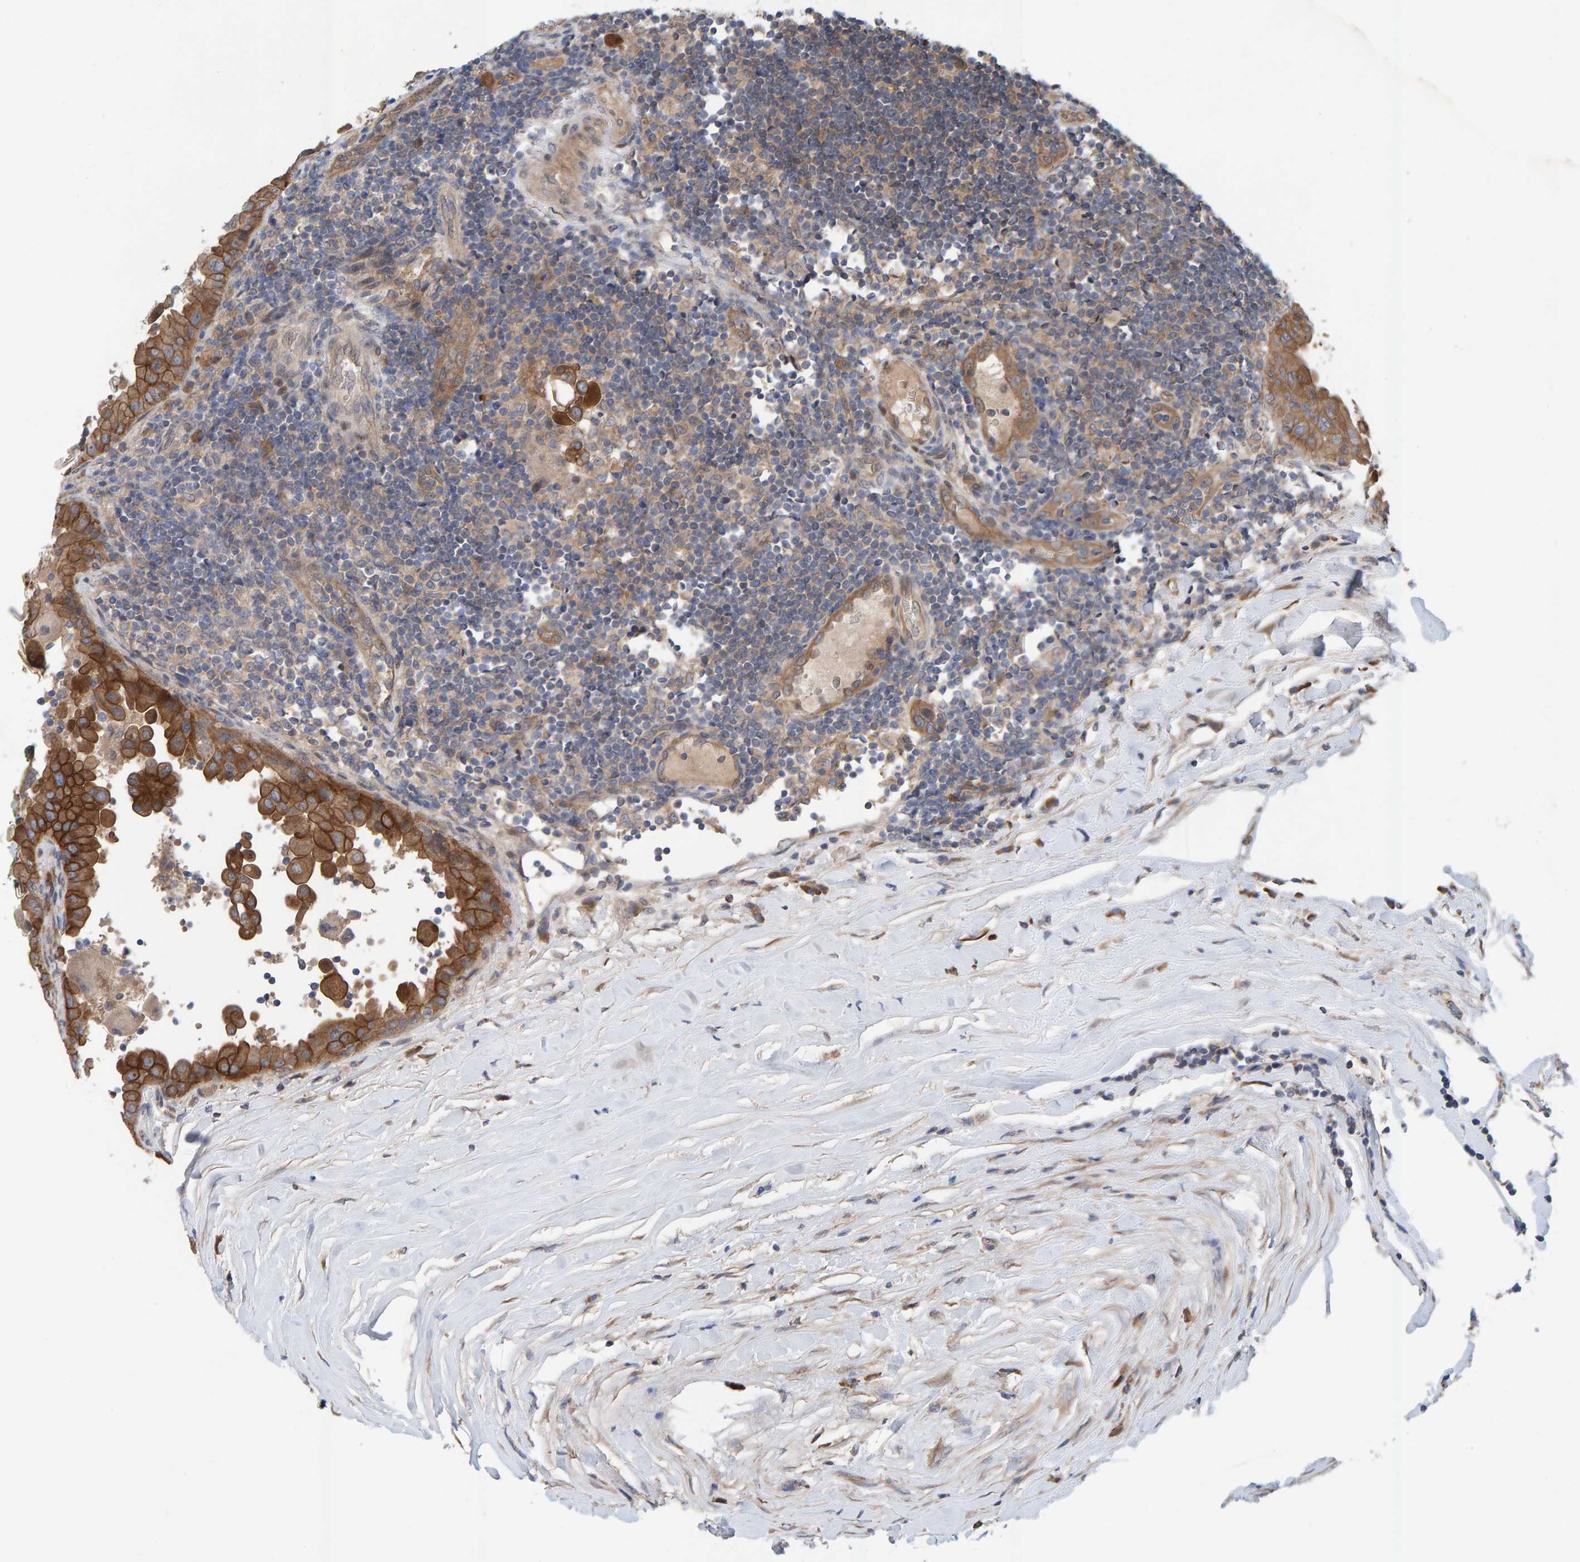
{"staining": {"intensity": "moderate", "quantity": ">75%", "location": "cytoplasmic/membranous"}, "tissue": "thyroid cancer", "cell_type": "Tumor cells", "image_type": "cancer", "snomed": [{"axis": "morphology", "description": "Papillary adenocarcinoma, NOS"}, {"axis": "topography", "description": "Thyroid gland"}], "caption": "Human thyroid papillary adenocarcinoma stained with a brown dye demonstrates moderate cytoplasmic/membranous positive staining in about >75% of tumor cells.", "gene": "LRSAM1", "patient": {"sex": "male", "age": 33}}